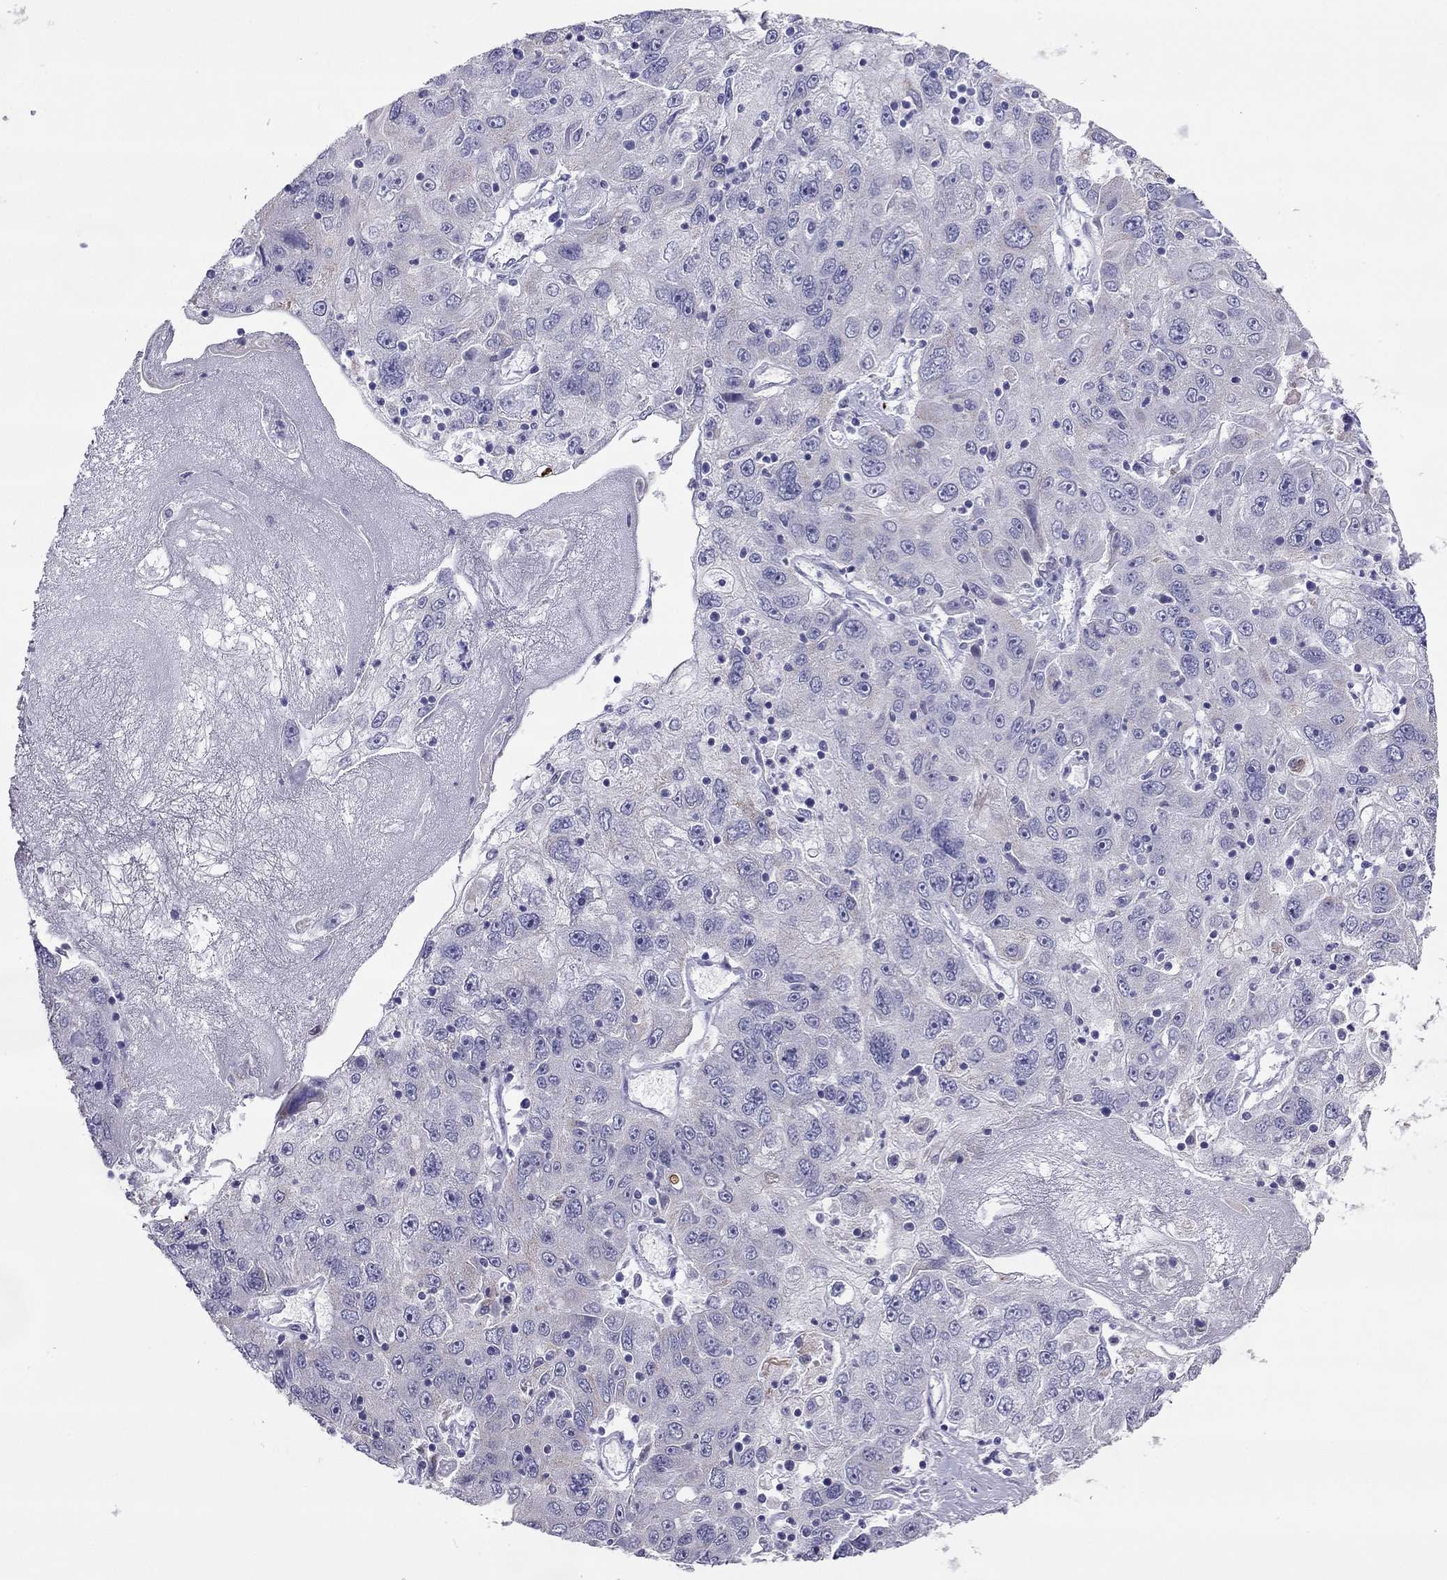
{"staining": {"intensity": "negative", "quantity": "none", "location": "none"}, "tissue": "stomach cancer", "cell_type": "Tumor cells", "image_type": "cancer", "snomed": [{"axis": "morphology", "description": "Adenocarcinoma, NOS"}, {"axis": "topography", "description": "Stomach"}], "caption": "High power microscopy photomicrograph of an immunohistochemistry photomicrograph of stomach cancer, revealing no significant positivity in tumor cells.", "gene": "MAEL", "patient": {"sex": "male", "age": 56}}